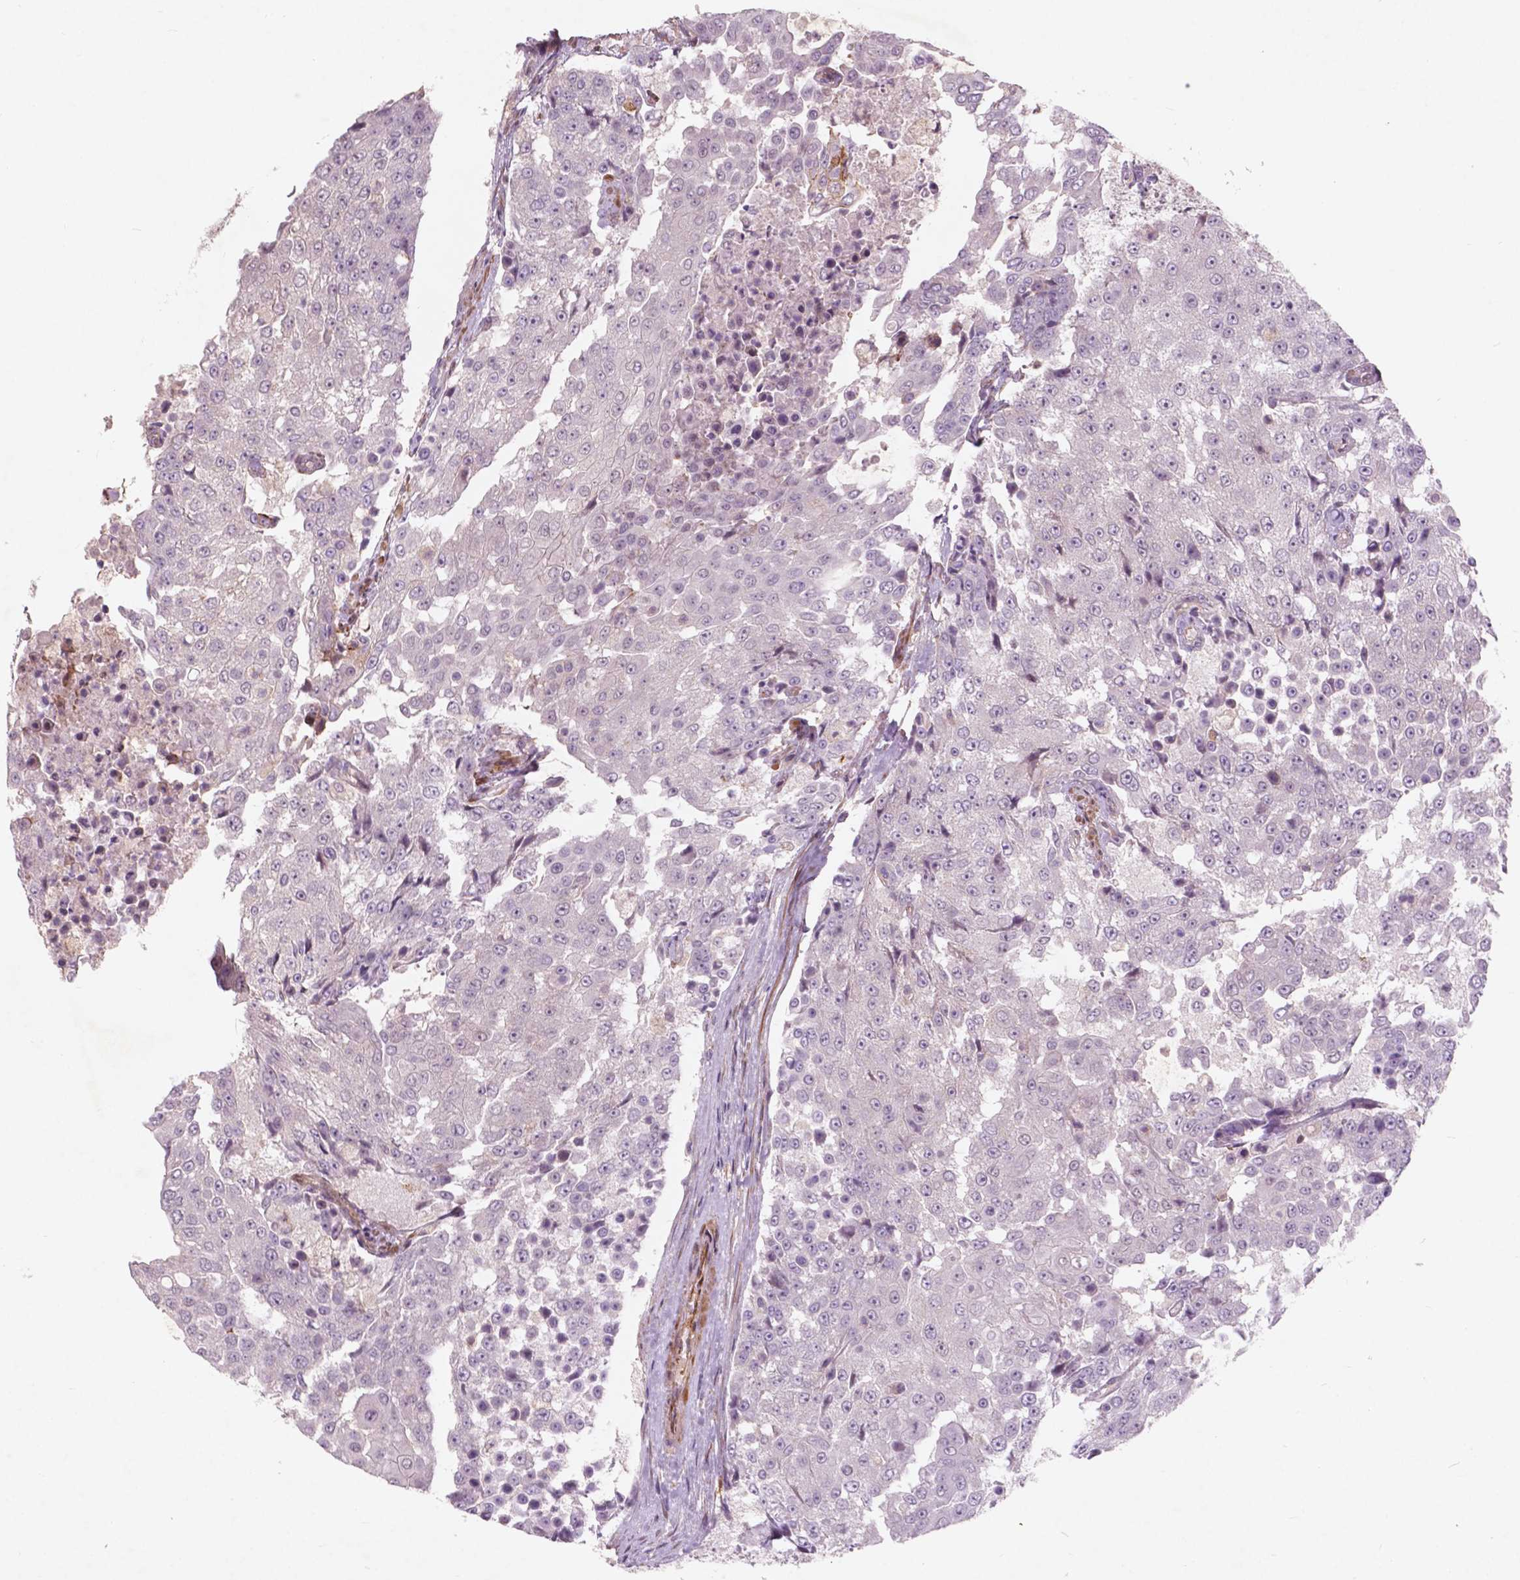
{"staining": {"intensity": "negative", "quantity": "none", "location": "none"}, "tissue": "urothelial cancer", "cell_type": "Tumor cells", "image_type": "cancer", "snomed": [{"axis": "morphology", "description": "Urothelial carcinoma, High grade"}, {"axis": "topography", "description": "Urinary bladder"}], "caption": "A histopathology image of high-grade urothelial carcinoma stained for a protein shows no brown staining in tumor cells.", "gene": "RFPL4B", "patient": {"sex": "female", "age": 63}}